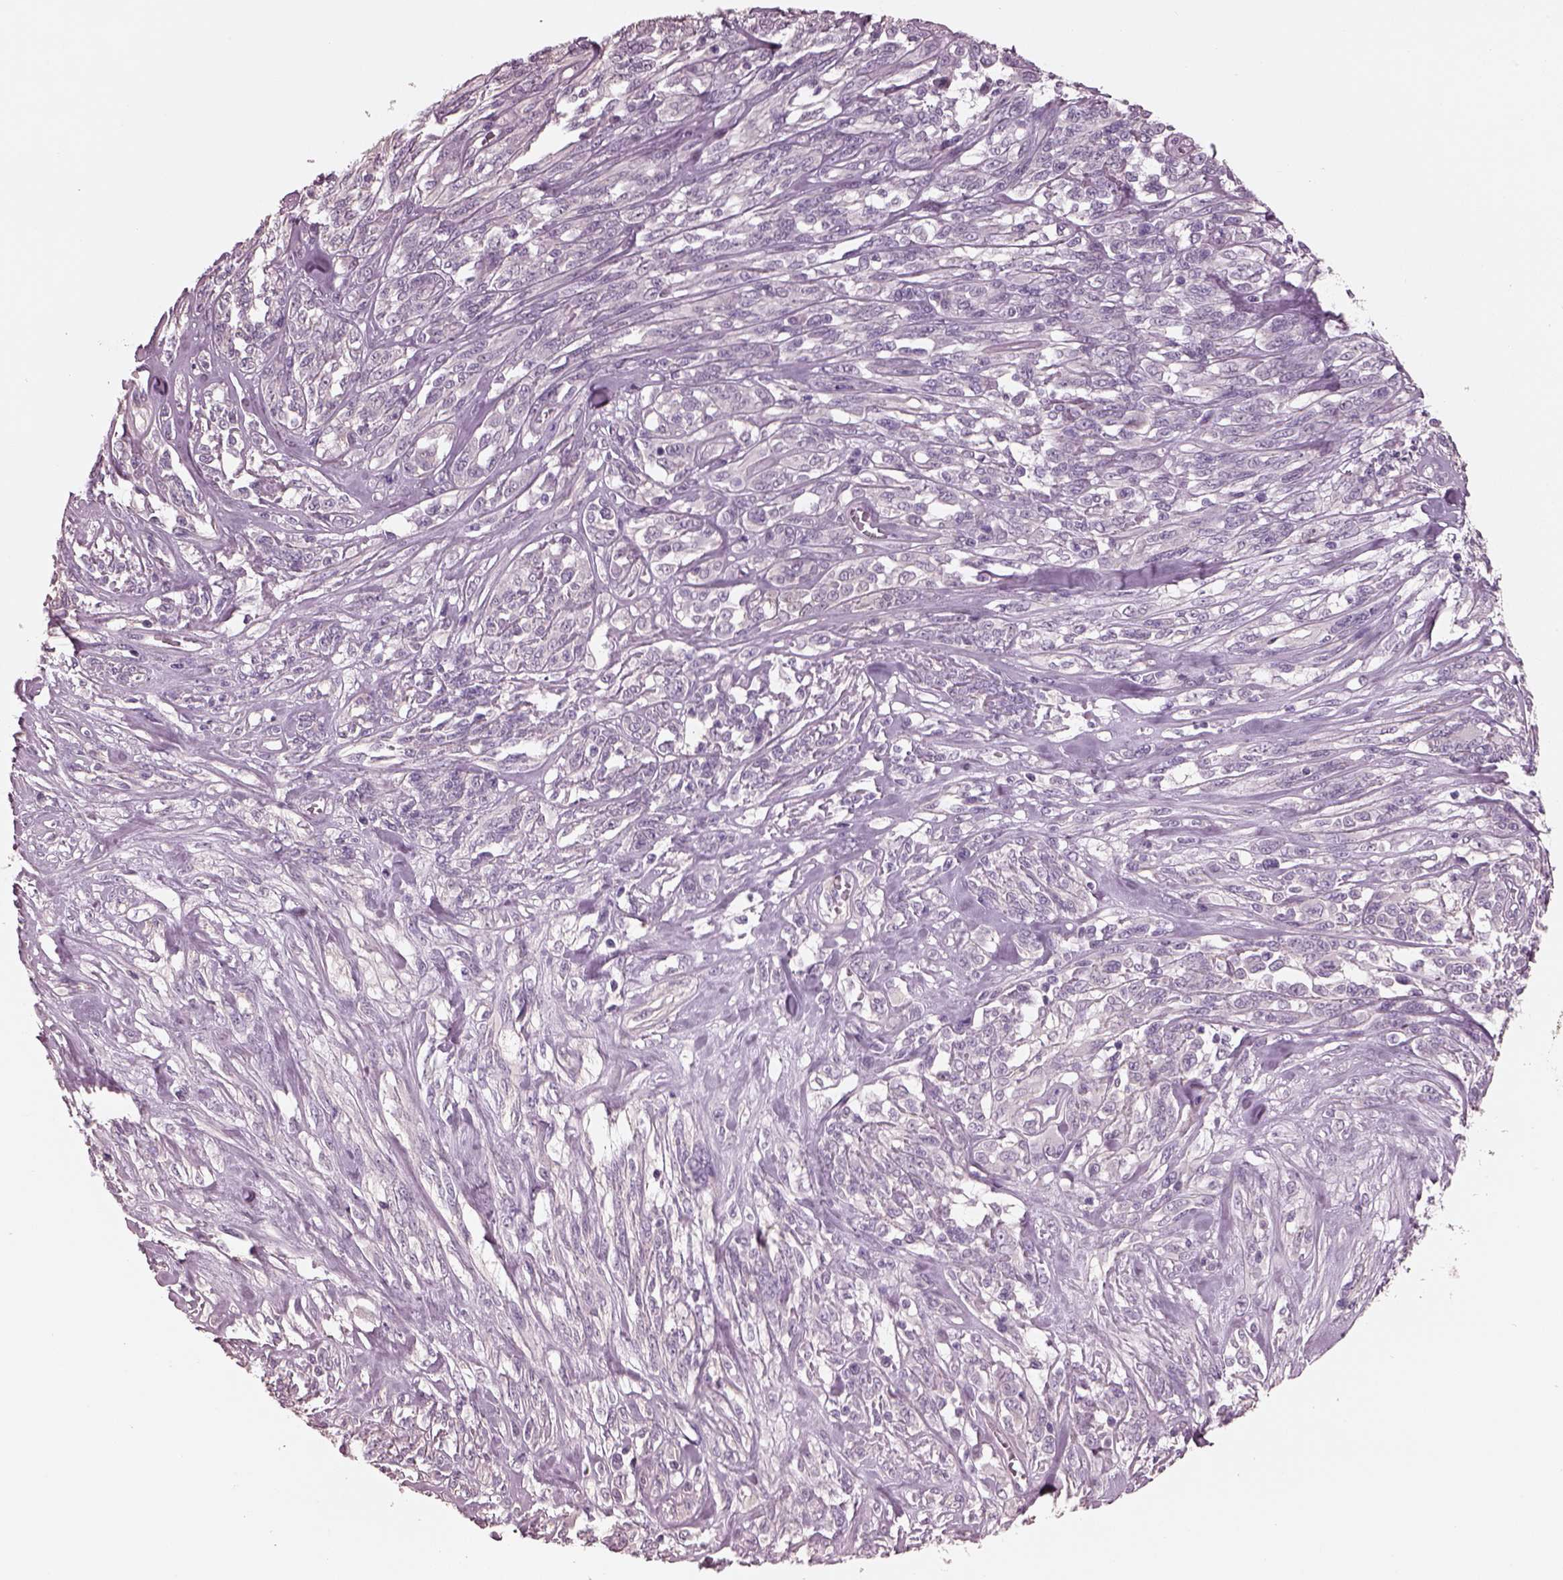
{"staining": {"intensity": "negative", "quantity": "none", "location": "none"}, "tissue": "melanoma", "cell_type": "Tumor cells", "image_type": "cancer", "snomed": [{"axis": "morphology", "description": "Malignant melanoma, NOS"}, {"axis": "topography", "description": "Skin"}], "caption": "Immunohistochemical staining of malignant melanoma shows no significant positivity in tumor cells. Brightfield microscopy of IHC stained with DAB (brown) and hematoxylin (blue), captured at high magnification.", "gene": "OPTC", "patient": {"sex": "female", "age": 91}}